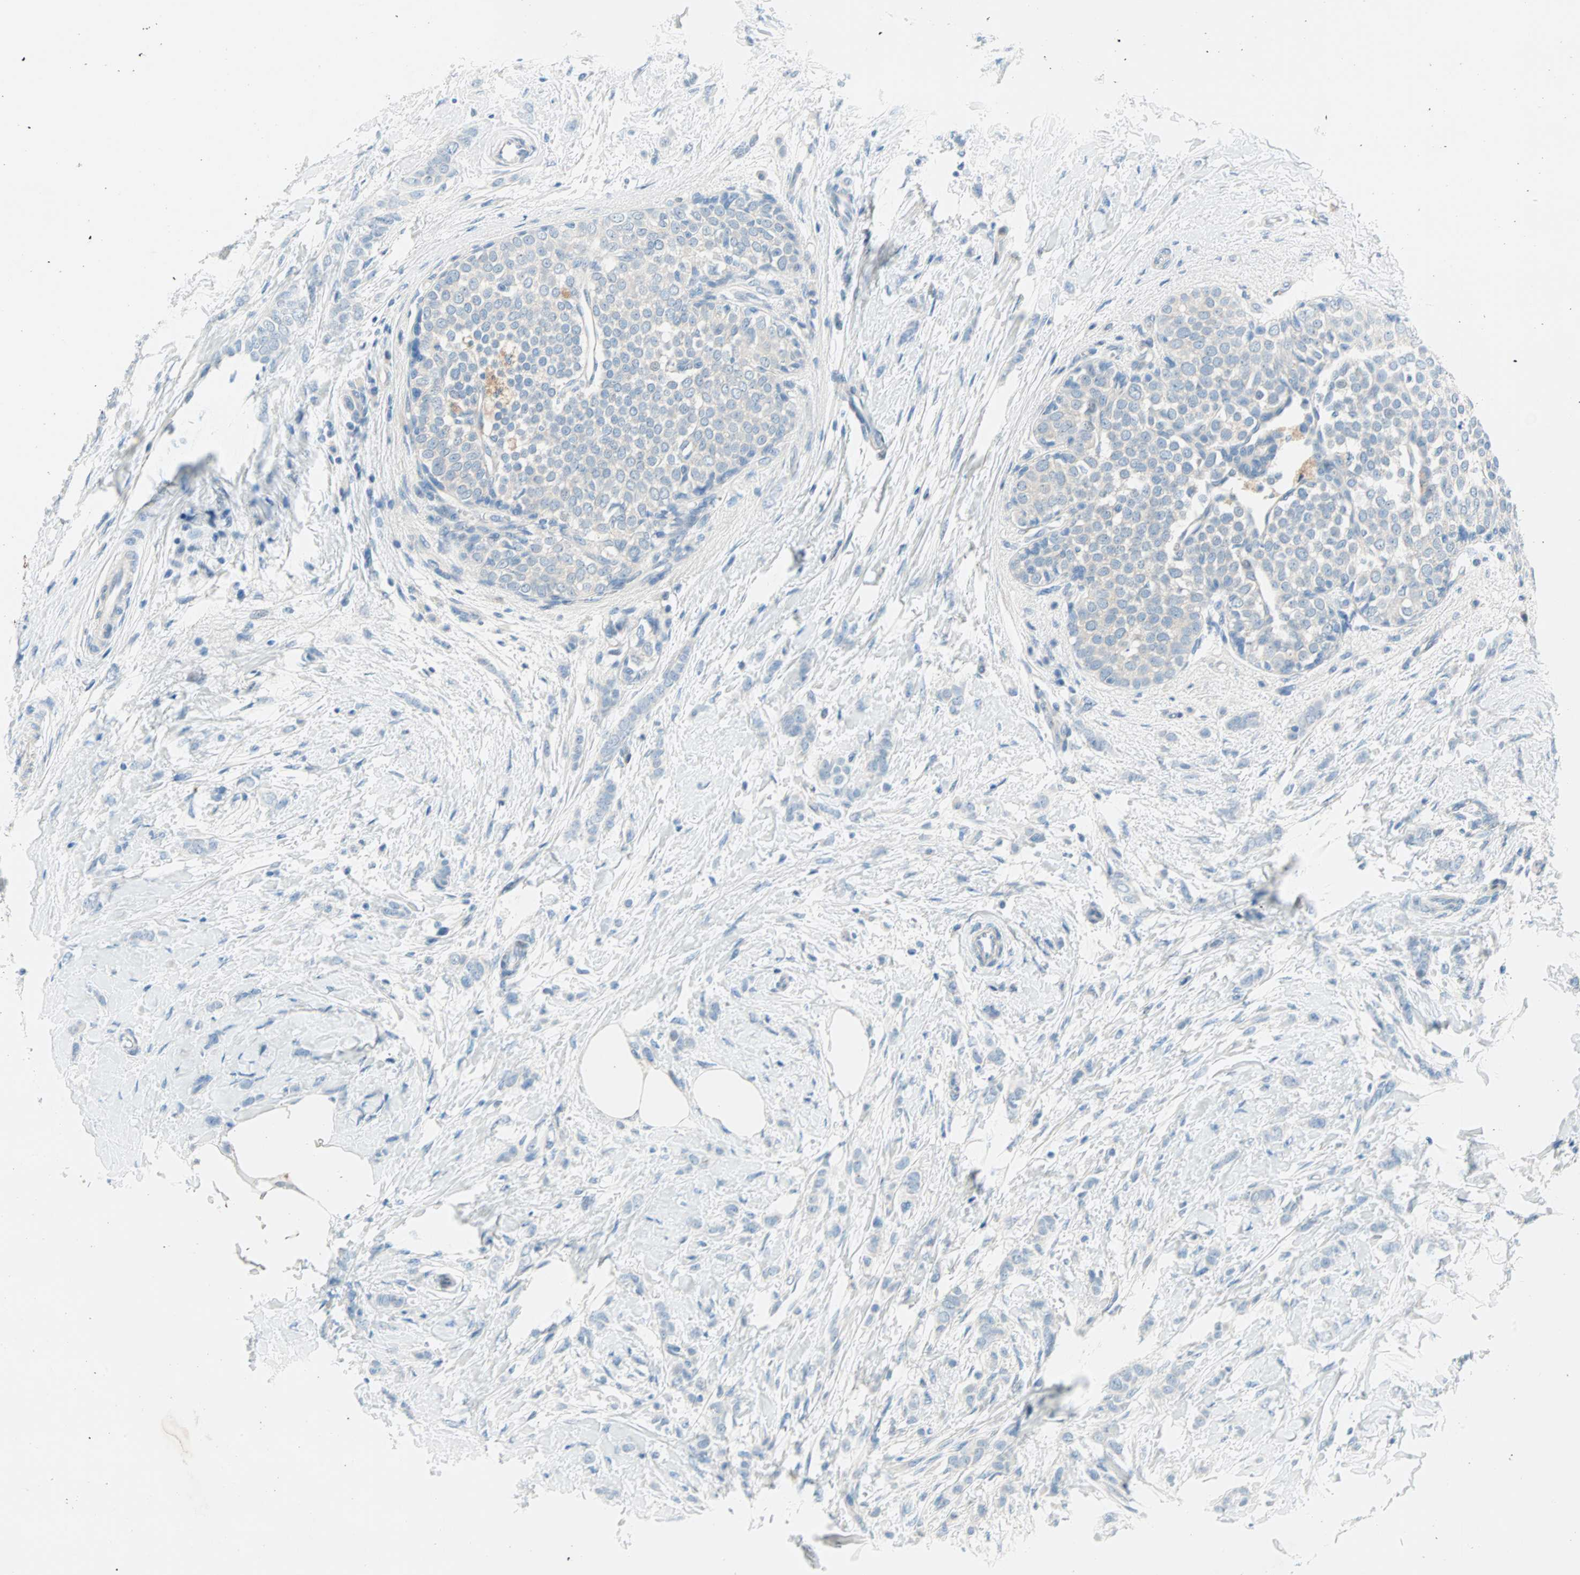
{"staining": {"intensity": "negative", "quantity": "none", "location": "none"}, "tissue": "breast cancer", "cell_type": "Tumor cells", "image_type": "cancer", "snomed": [{"axis": "morphology", "description": "Lobular carcinoma, in situ"}, {"axis": "morphology", "description": "Lobular carcinoma"}, {"axis": "topography", "description": "Breast"}], "caption": "Lobular carcinoma in situ (breast) was stained to show a protein in brown. There is no significant positivity in tumor cells.", "gene": "TMEM163", "patient": {"sex": "female", "age": 41}}